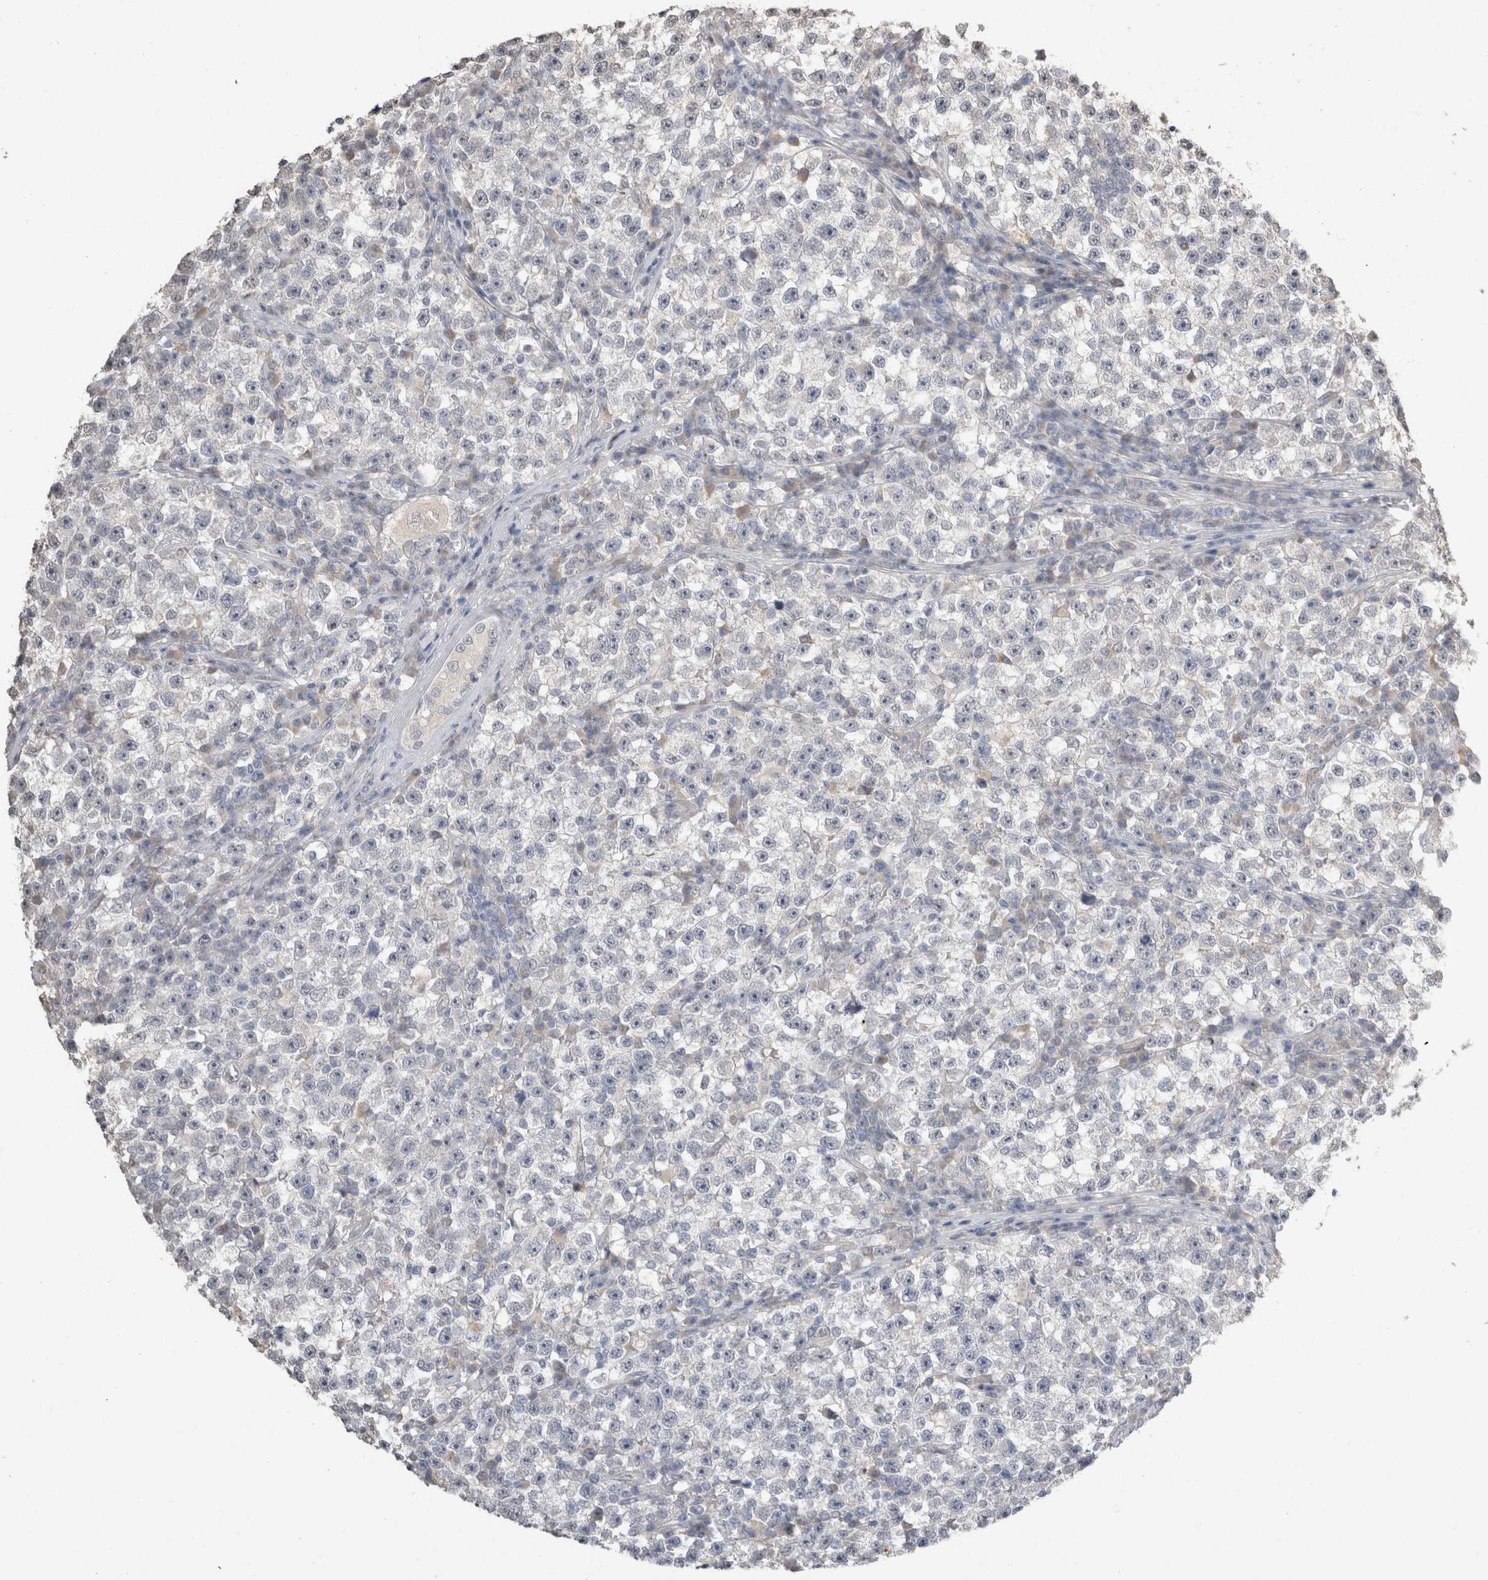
{"staining": {"intensity": "negative", "quantity": "none", "location": "none"}, "tissue": "testis cancer", "cell_type": "Tumor cells", "image_type": "cancer", "snomed": [{"axis": "morphology", "description": "Seminoma, NOS"}, {"axis": "topography", "description": "Testis"}], "caption": "Testis cancer (seminoma) was stained to show a protein in brown. There is no significant staining in tumor cells. (Brightfield microscopy of DAB immunohistochemistry (IHC) at high magnification).", "gene": "NAALADL2", "patient": {"sex": "male", "age": 22}}